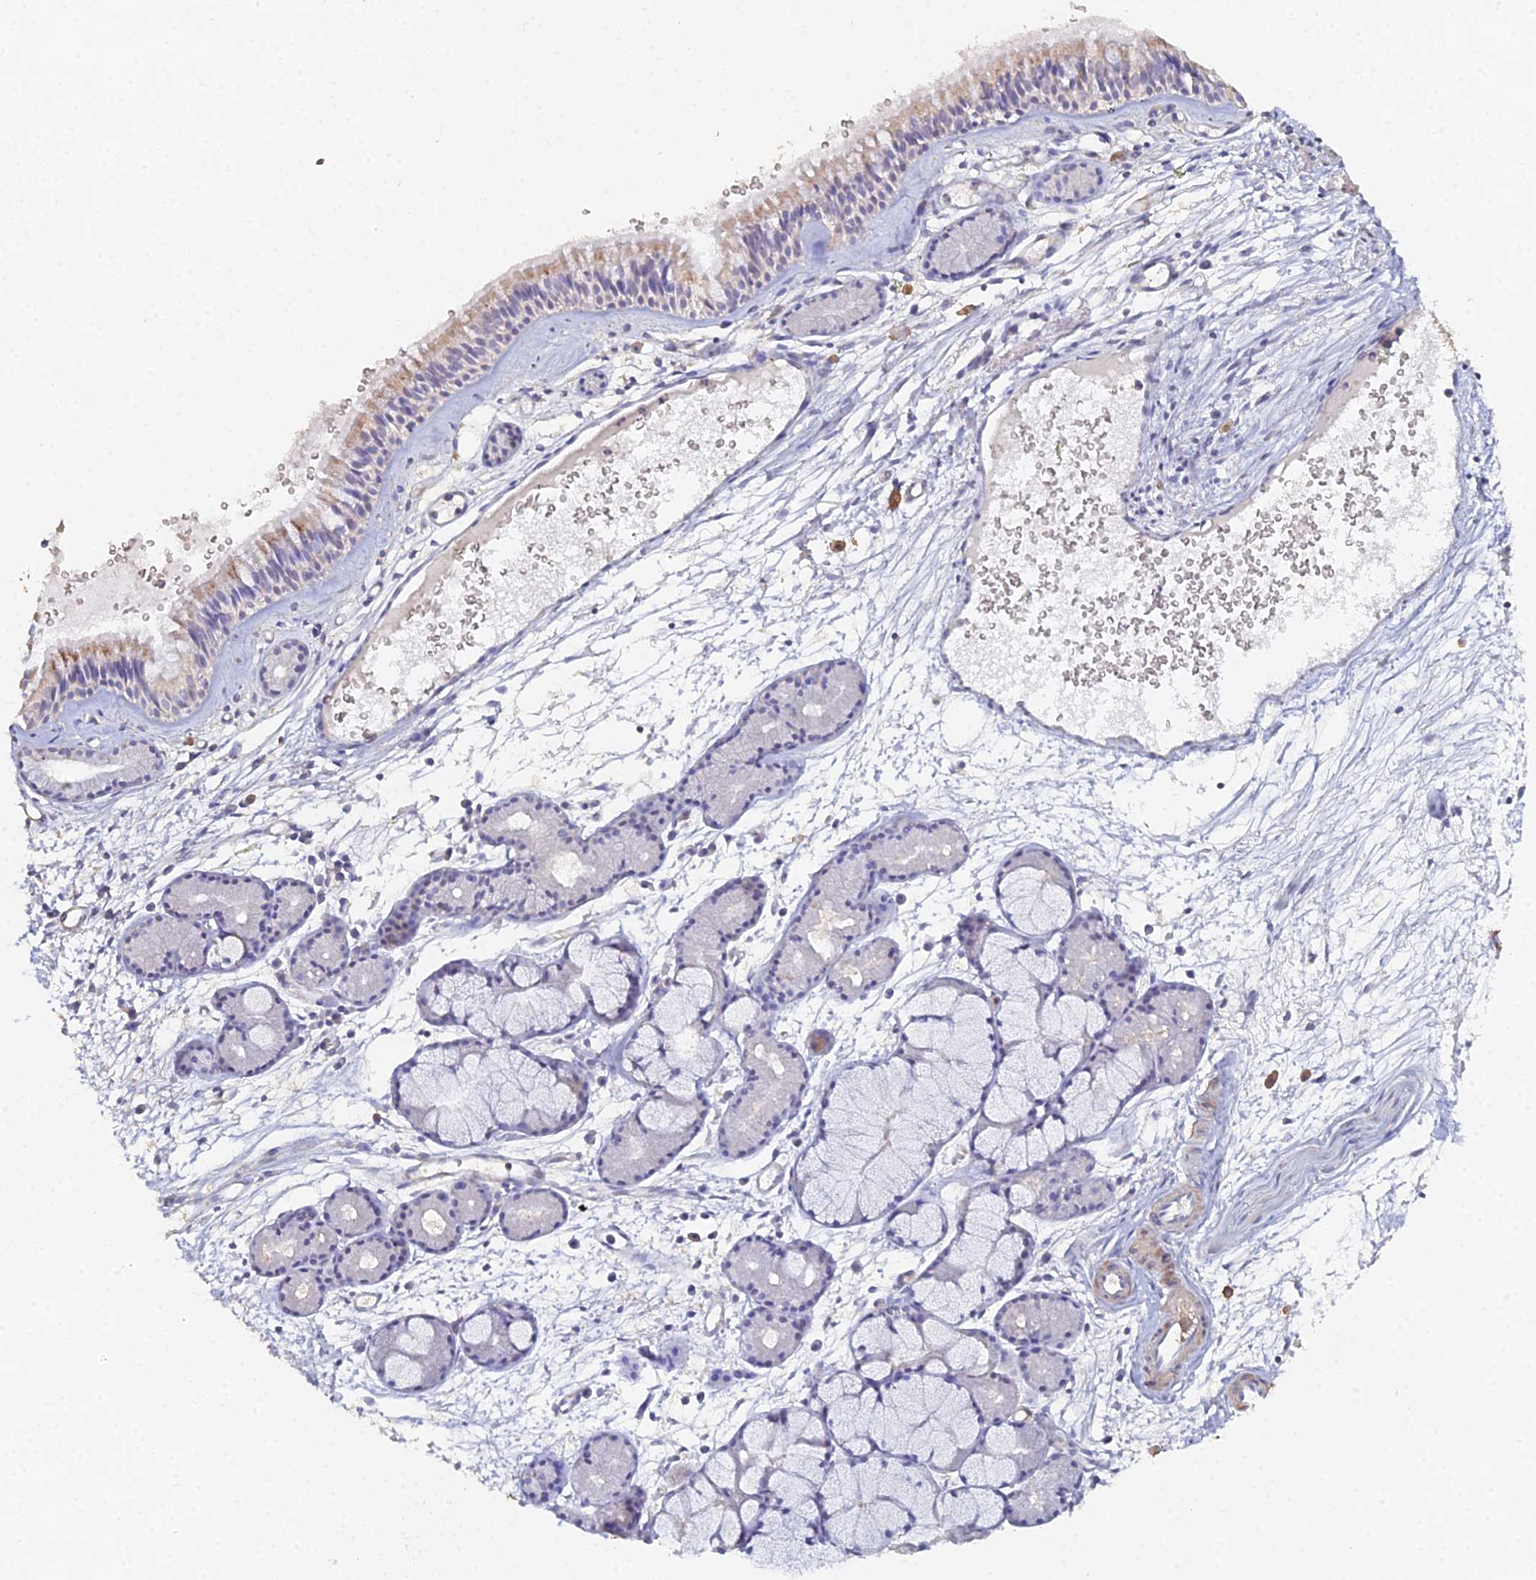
{"staining": {"intensity": "moderate", "quantity": ">75%", "location": "cytoplasmic/membranous"}, "tissue": "nasopharynx", "cell_type": "Respiratory epithelial cells", "image_type": "normal", "snomed": [{"axis": "morphology", "description": "Normal tissue, NOS"}, {"axis": "topography", "description": "Nasopharynx"}], "caption": "About >75% of respiratory epithelial cells in benign nasopharynx reveal moderate cytoplasmic/membranous protein positivity as visualized by brown immunohistochemical staining.", "gene": "SPANXN4", "patient": {"sex": "male", "age": 81}}